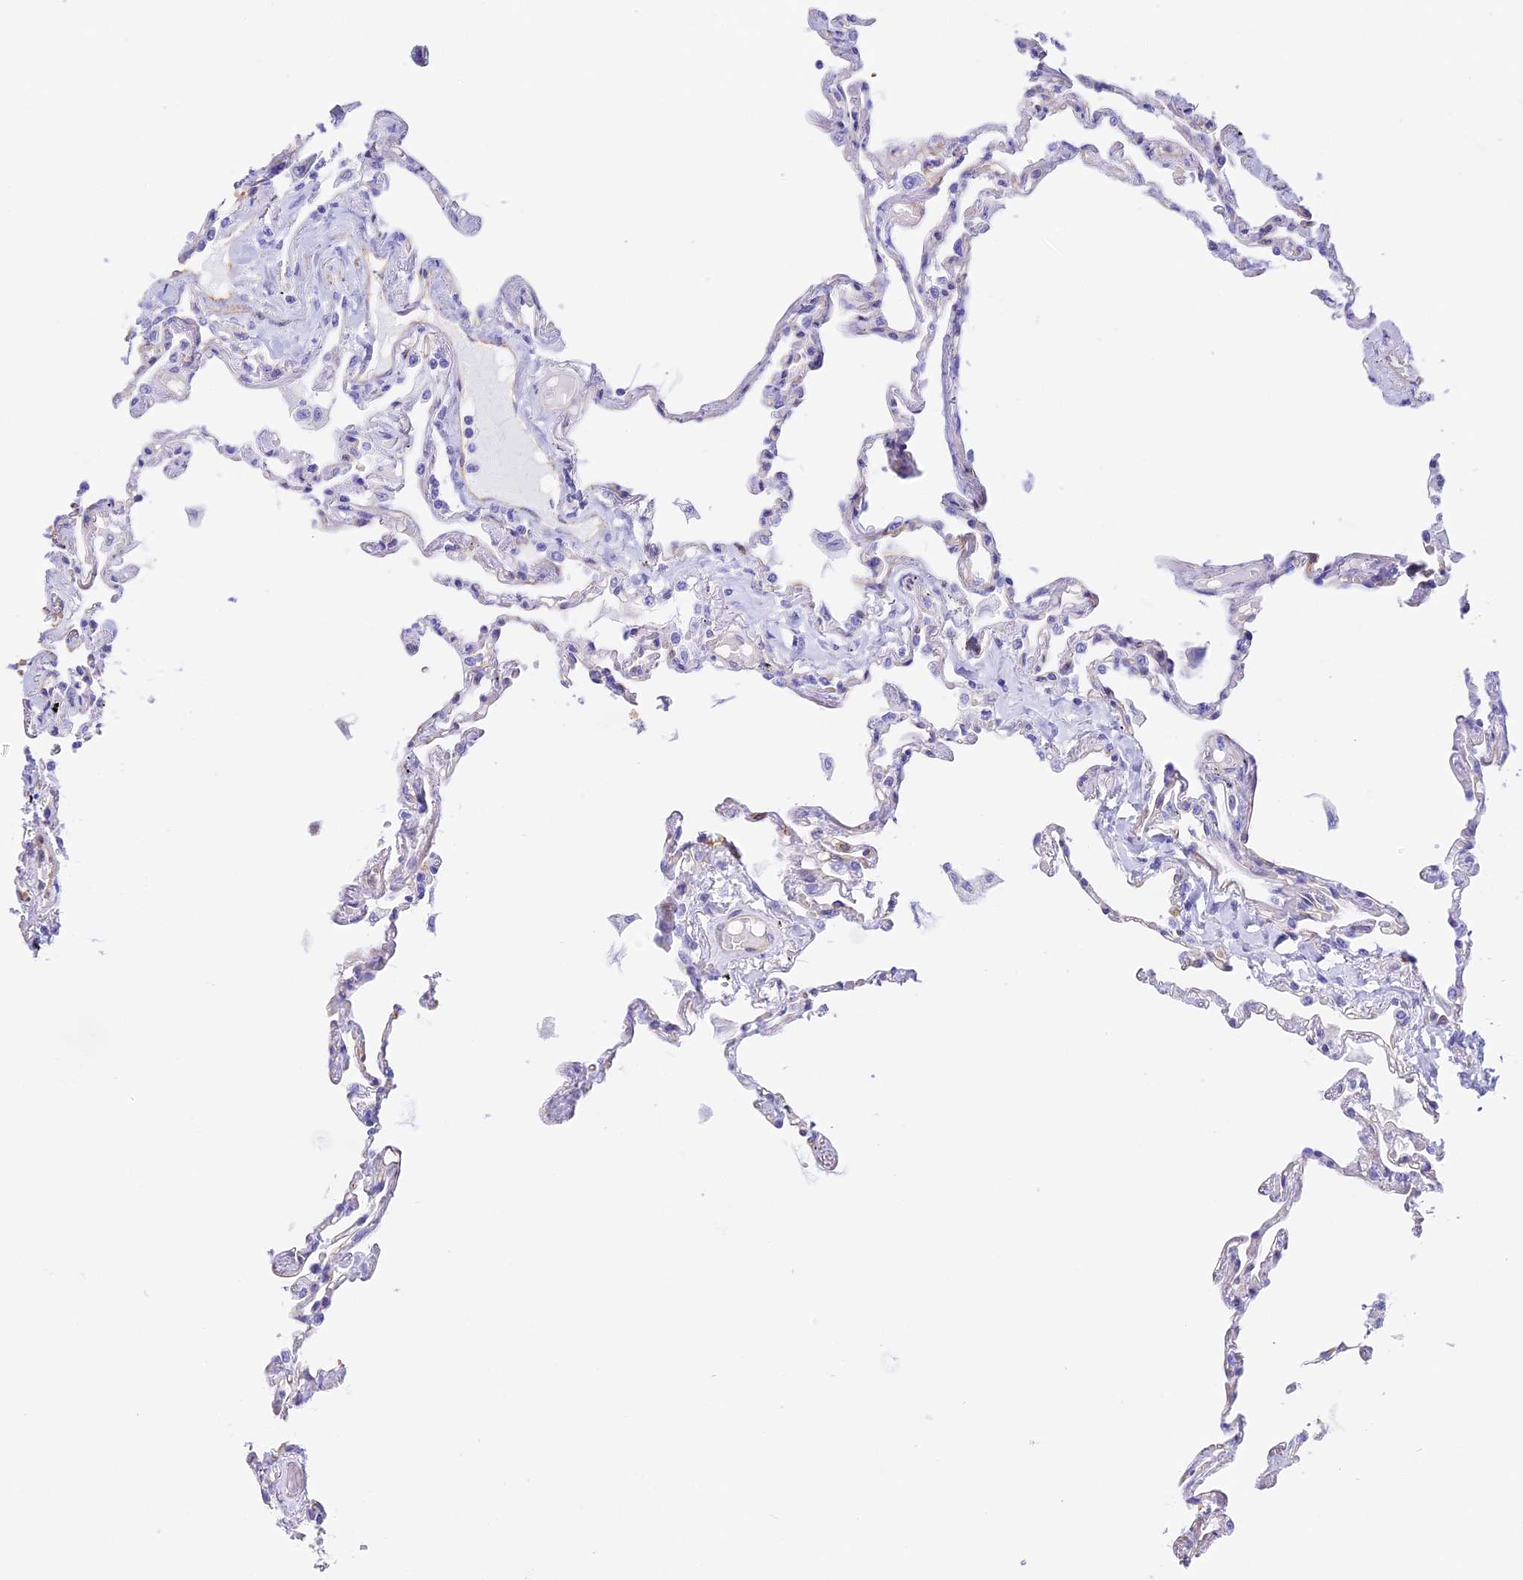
{"staining": {"intensity": "negative", "quantity": "none", "location": "none"}, "tissue": "lung", "cell_type": "Alveolar cells", "image_type": "normal", "snomed": [{"axis": "morphology", "description": "Normal tissue, NOS"}, {"axis": "topography", "description": "Lung"}], "caption": "Photomicrograph shows no significant protein positivity in alveolar cells of benign lung. (Stains: DAB (3,3'-diaminobenzidine) immunohistochemistry with hematoxylin counter stain, Microscopy: brightfield microscopy at high magnification).", "gene": "HOMER3", "patient": {"sex": "female", "age": 67}}